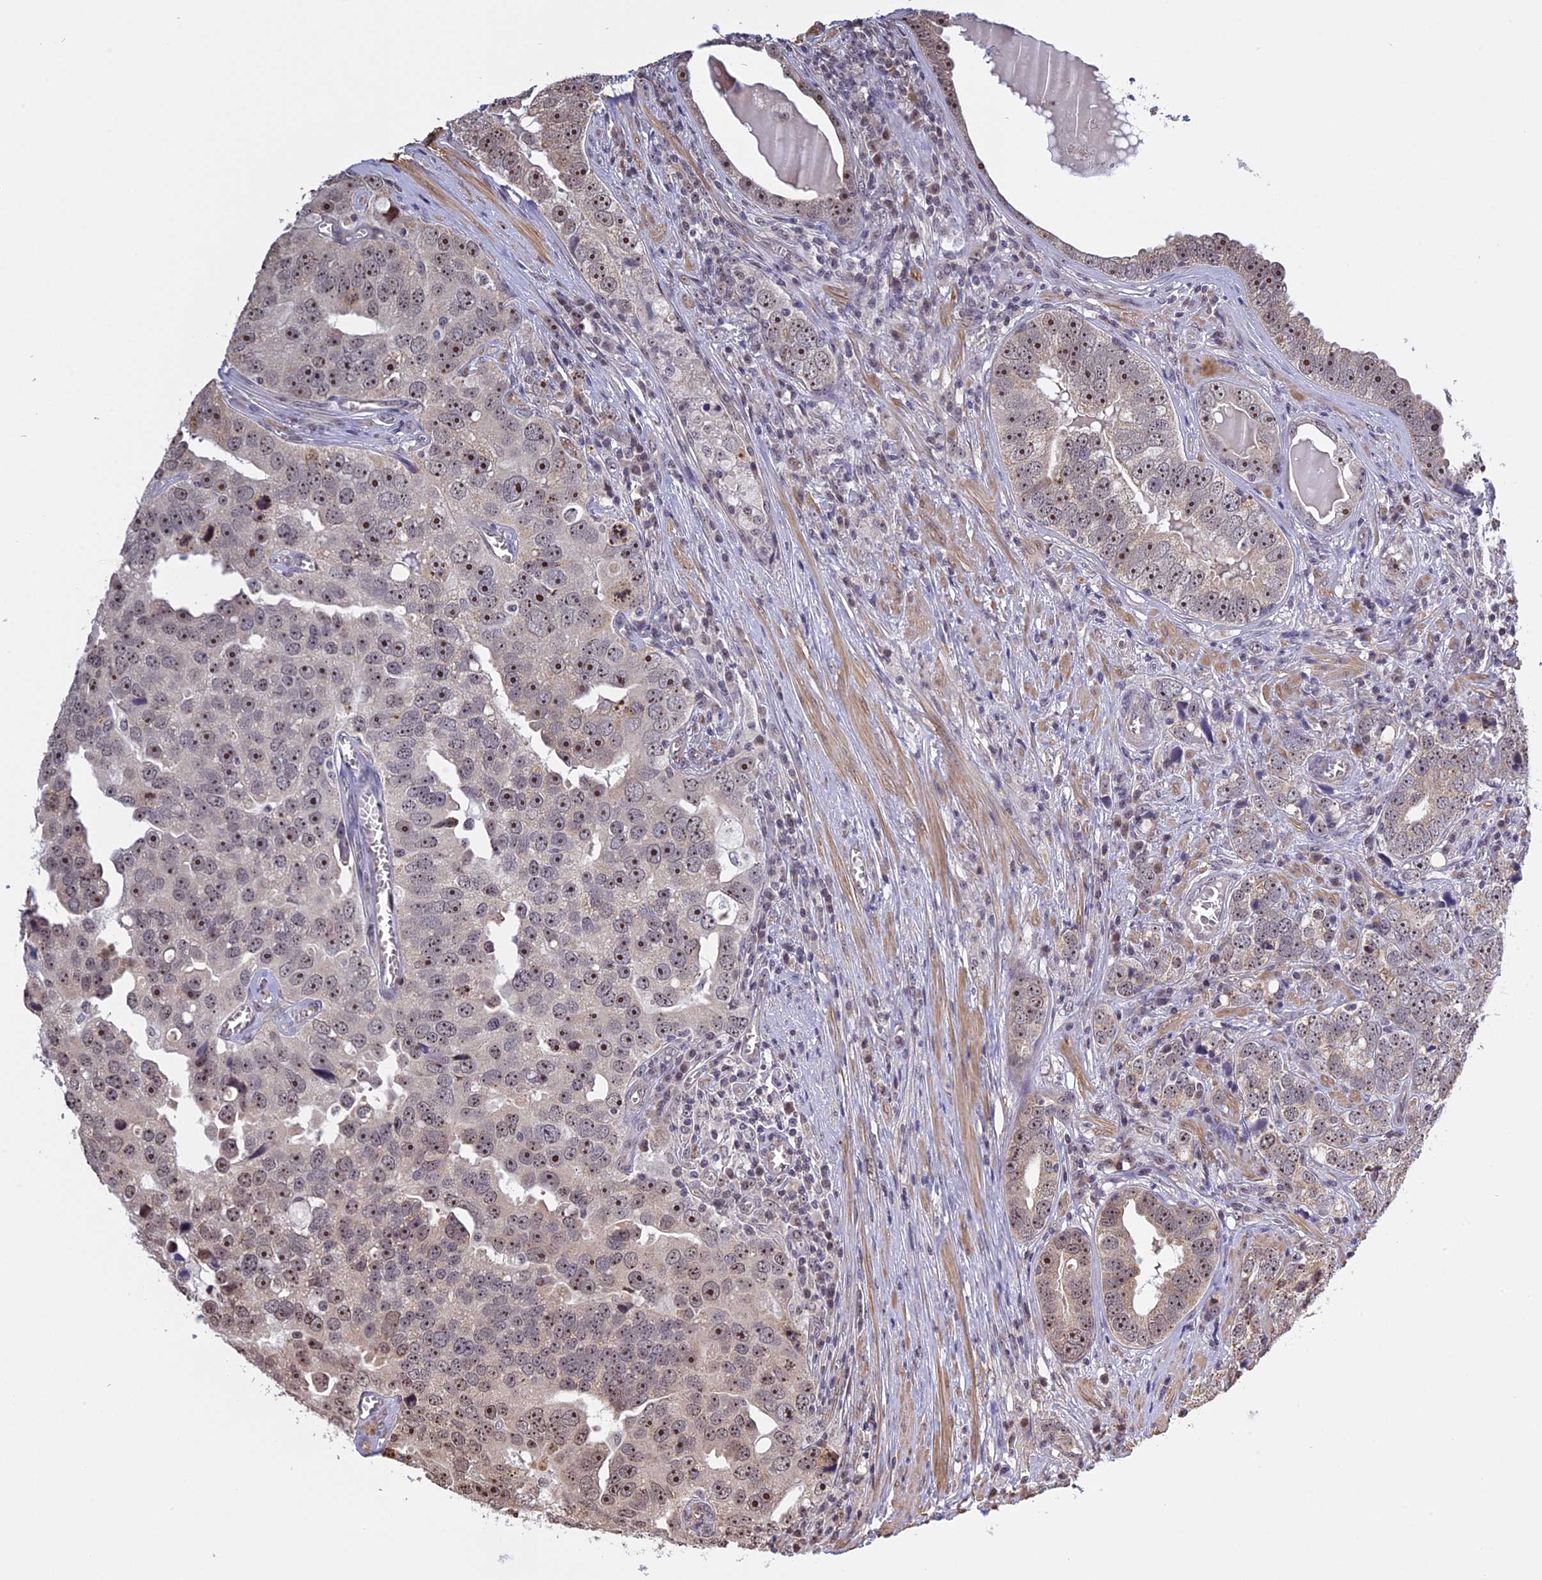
{"staining": {"intensity": "weak", "quantity": "25%-75%", "location": "nuclear"}, "tissue": "prostate cancer", "cell_type": "Tumor cells", "image_type": "cancer", "snomed": [{"axis": "morphology", "description": "Adenocarcinoma, High grade"}, {"axis": "topography", "description": "Prostate"}], "caption": "High-grade adenocarcinoma (prostate) stained with DAB (3,3'-diaminobenzidine) IHC exhibits low levels of weak nuclear positivity in approximately 25%-75% of tumor cells.", "gene": "MGA", "patient": {"sex": "male", "age": 71}}